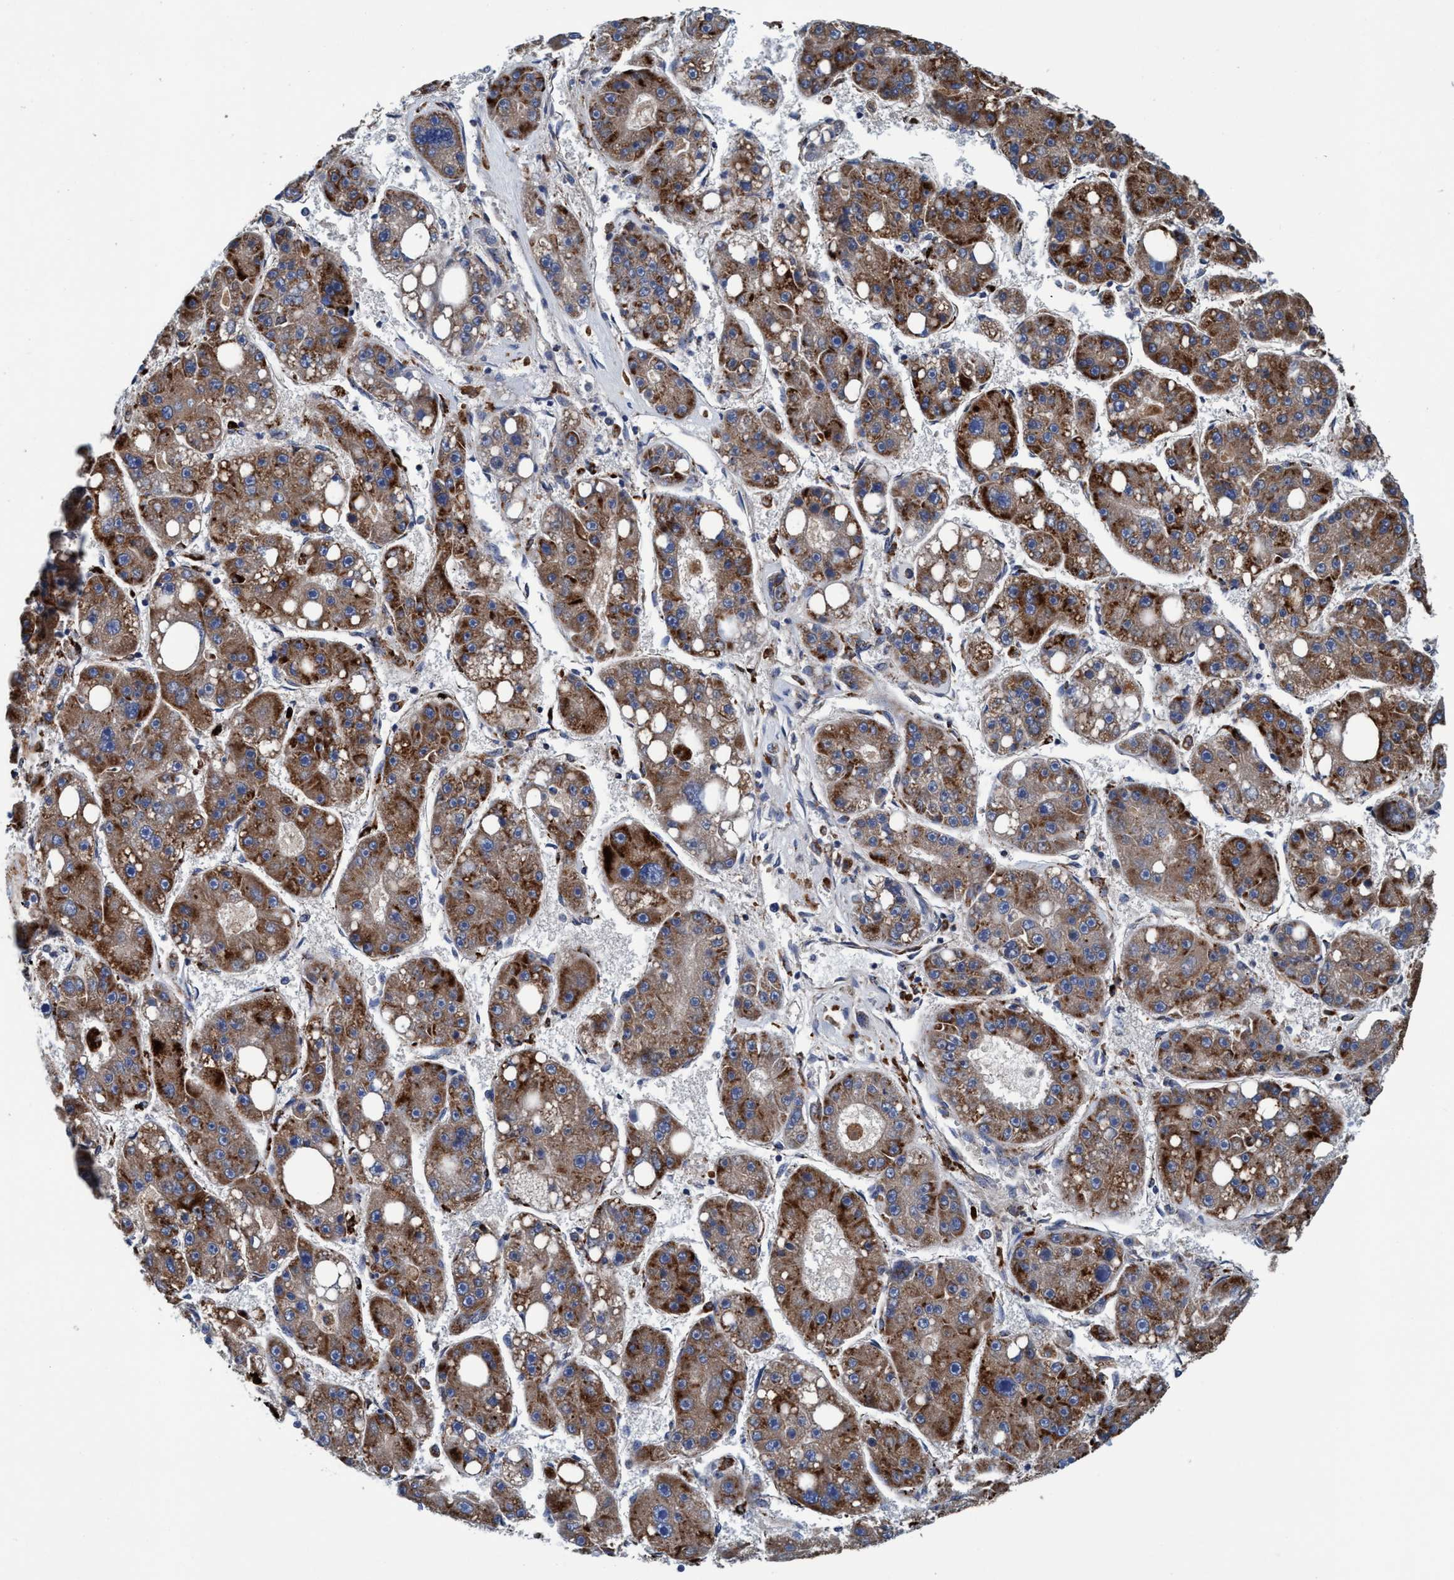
{"staining": {"intensity": "moderate", "quantity": ">75%", "location": "cytoplasmic/membranous"}, "tissue": "liver cancer", "cell_type": "Tumor cells", "image_type": "cancer", "snomed": [{"axis": "morphology", "description": "Carcinoma, Hepatocellular, NOS"}, {"axis": "topography", "description": "Liver"}], "caption": "IHC micrograph of human liver cancer (hepatocellular carcinoma) stained for a protein (brown), which displays medium levels of moderate cytoplasmic/membranous staining in about >75% of tumor cells.", "gene": "ENDOG", "patient": {"sex": "female", "age": 61}}